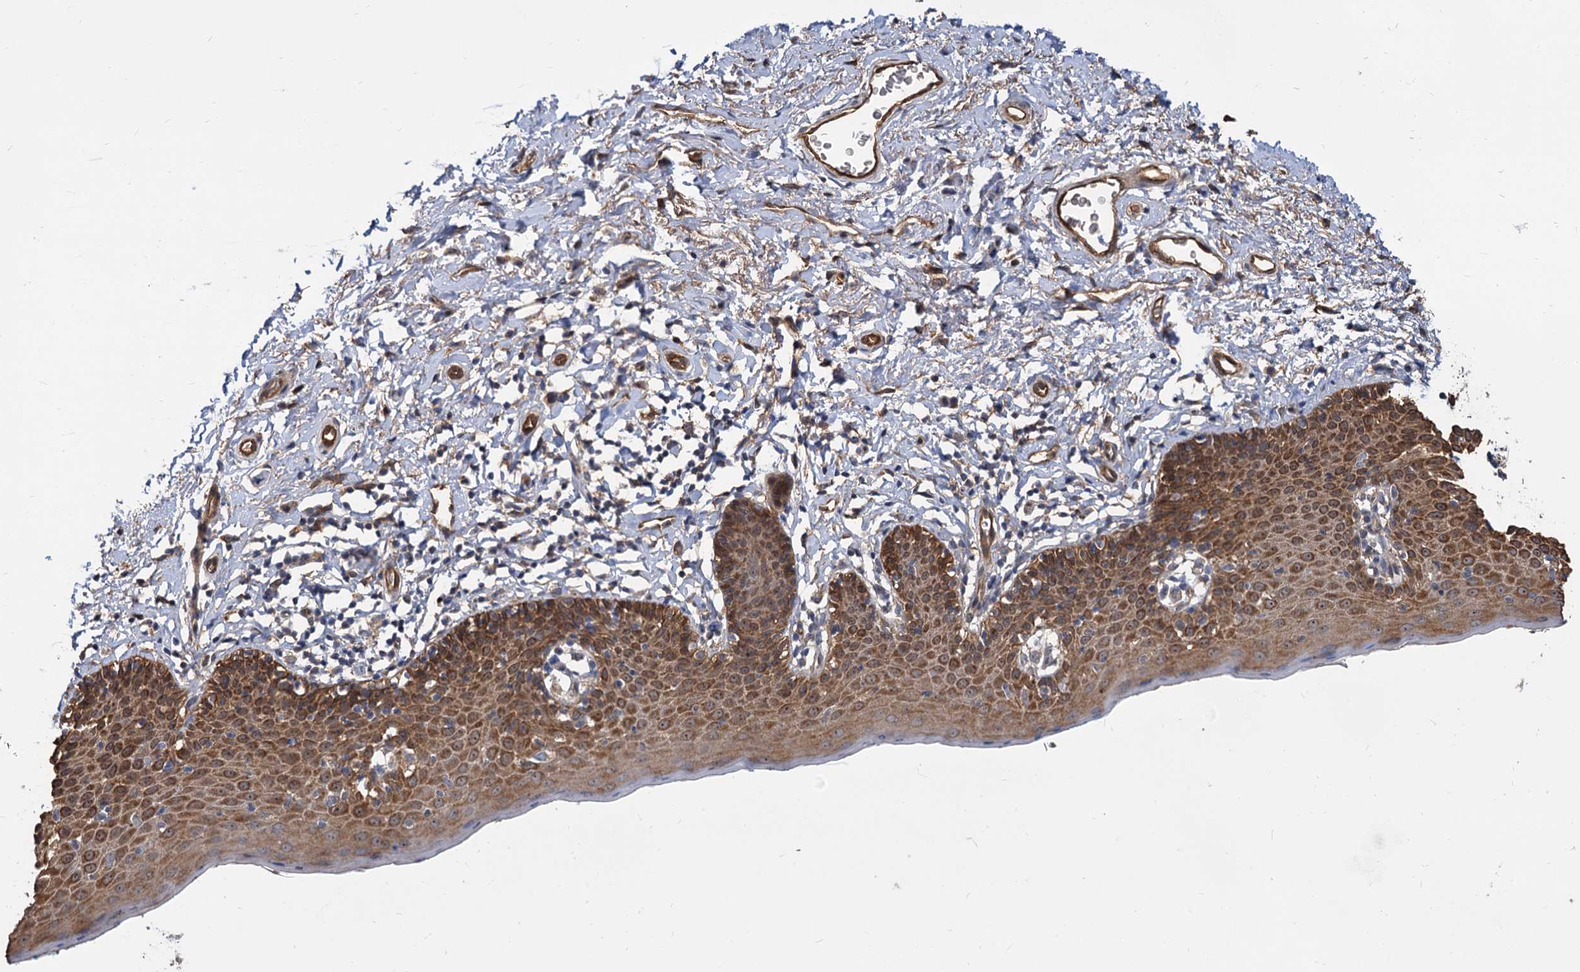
{"staining": {"intensity": "moderate", "quantity": ">75%", "location": "cytoplasmic/membranous,nuclear"}, "tissue": "skin", "cell_type": "Epidermal cells", "image_type": "normal", "snomed": [{"axis": "morphology", "description": "Normal tissue, NOS"}, {"axis": "topography", "description": "Vulva"}], "caption": "Unremarkable skin displays moderate cytoplasmic/membranous,nuclear positivity in approximately >75% of epidermal cells The protein is shown in brown color, while the nuclei are stained blue..", "gene": "SNX15", "patient": {"sex": "female", "age": 66}}